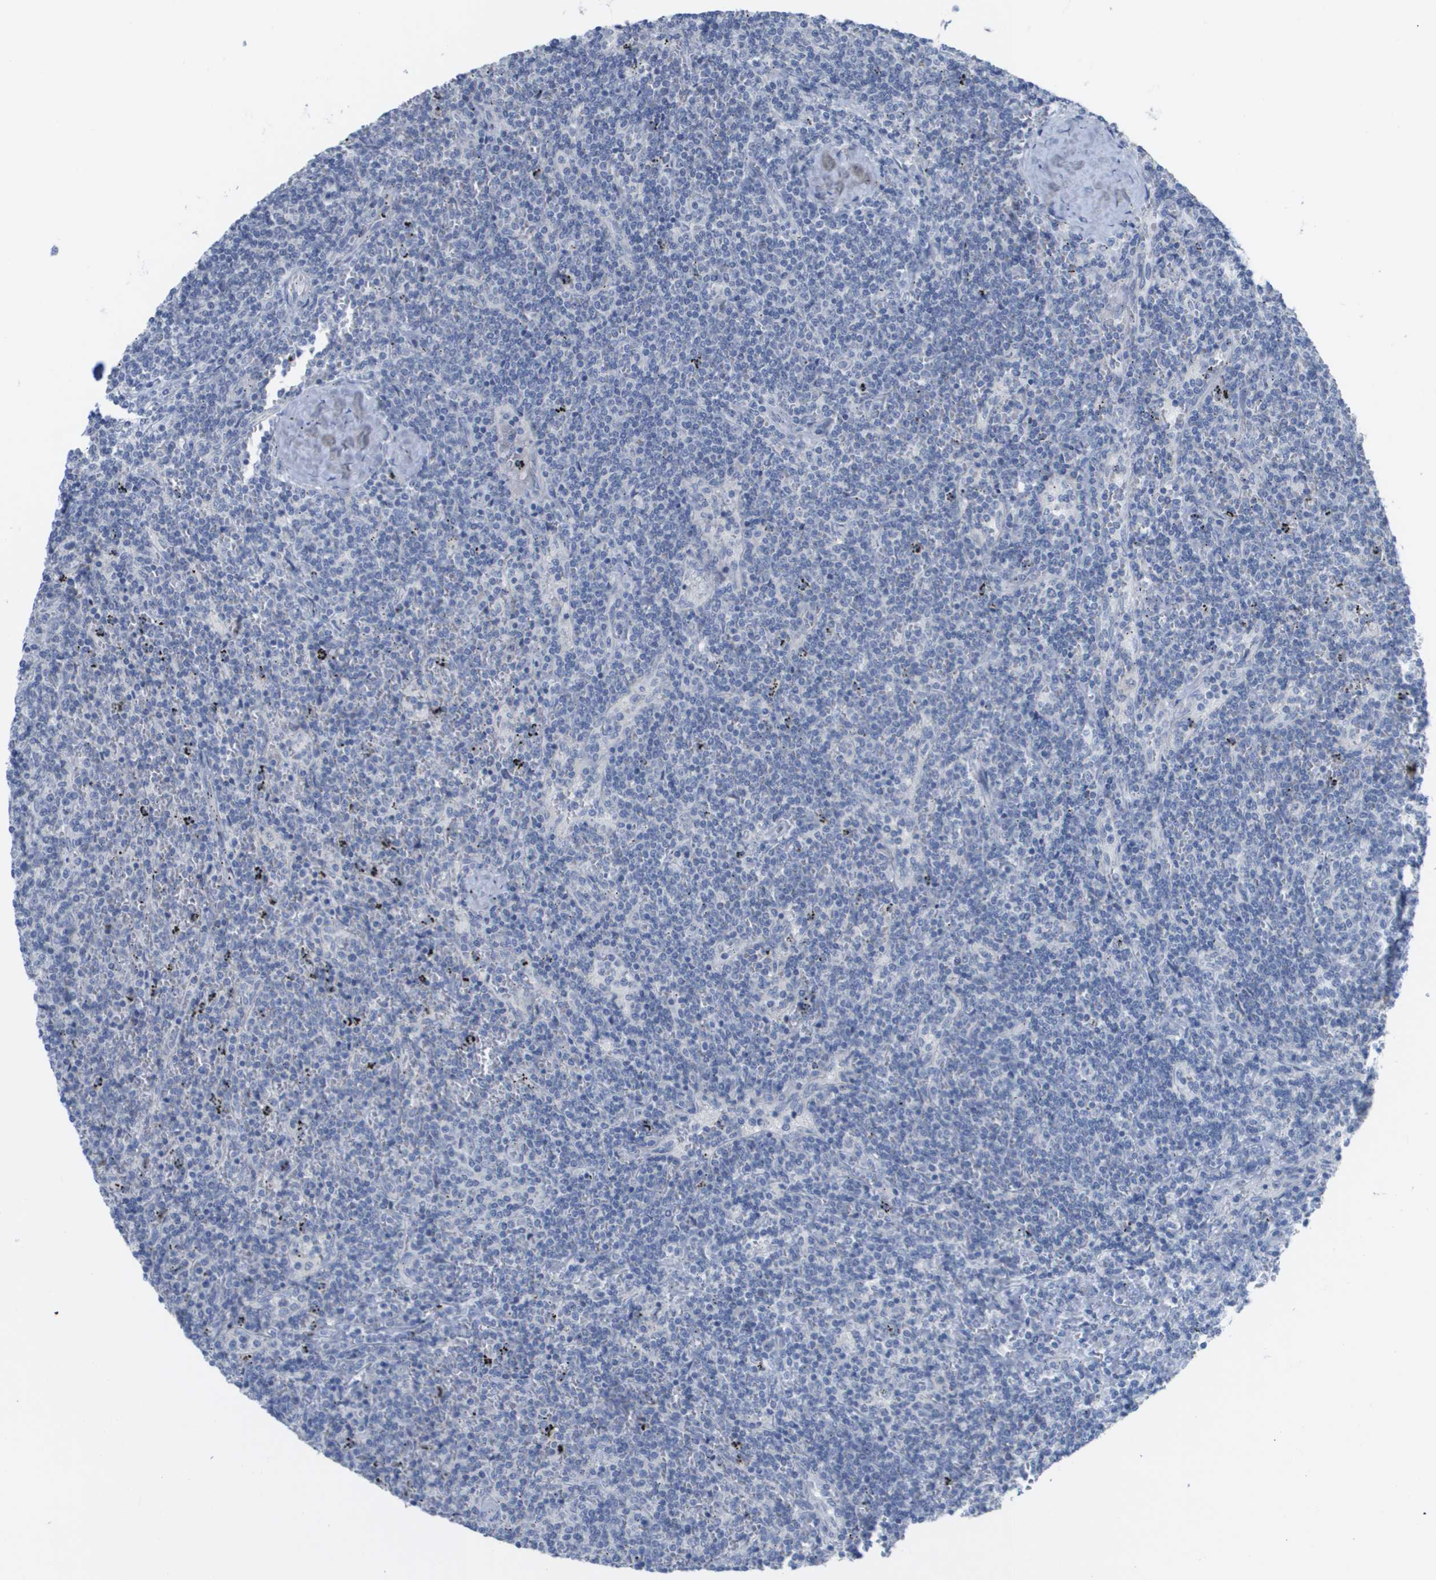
{"staining": {"intensity": "negative", "quantity": "none", "location": "none"}, "tissue": "lymphoma", "cell_type": "Tumor cells", "image_type": "cancer", "snomed": [{"axis": "morphology", "description": "Malignant lymphoma, non-Hodgkin's type, Low grade"}, {"axis": "topography", "description": "Spleen"}], "caption": "IHC photomicrograph of human low-grade malignant lymphoma, non-Hodgkin's type stained for a protein (brown), which shows no expression in tumor cells.", "gene": "PDE4A", "patient": {"sex": "female", "age": 50}}